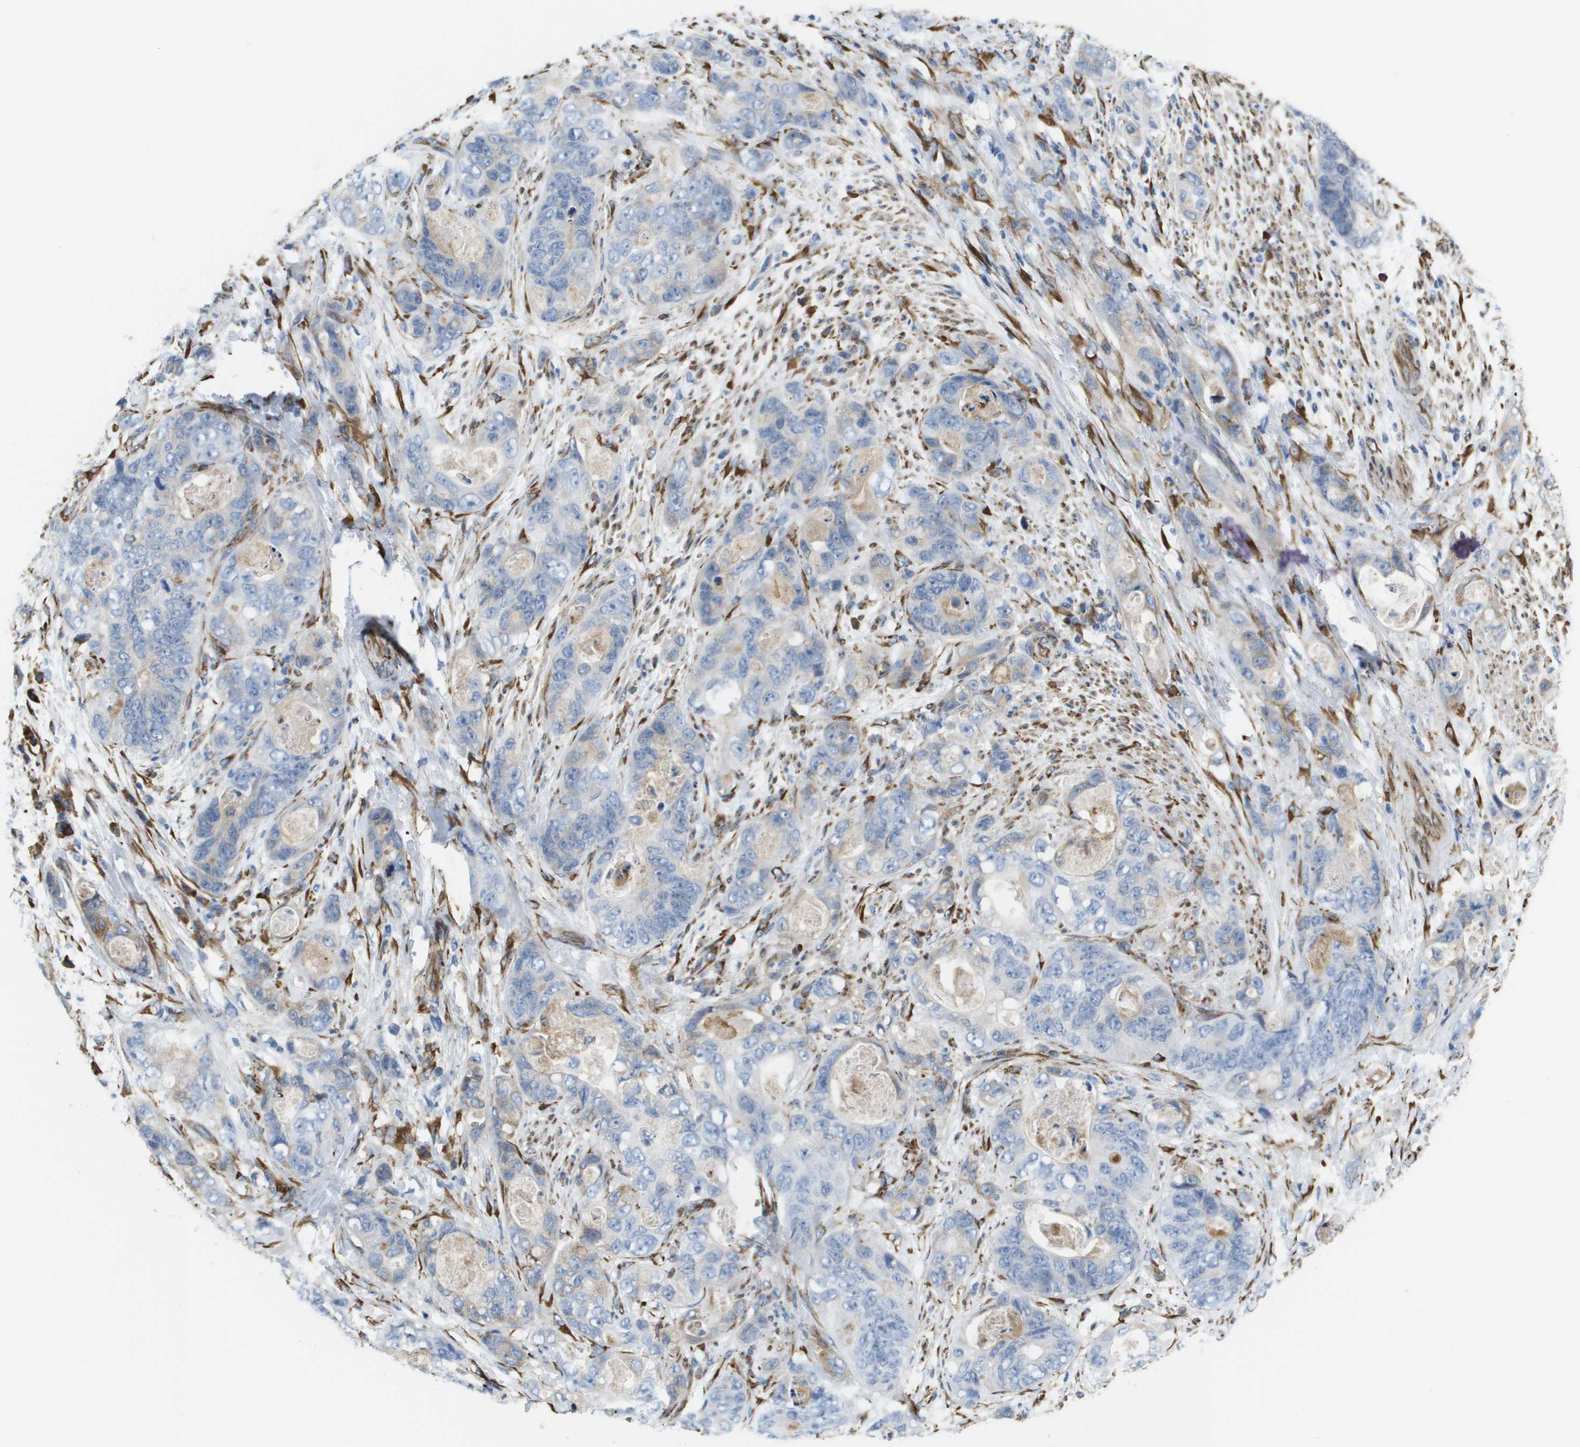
{"staining": {"intensity": "negative", "quantity": "none", "location": "none"}, "tissue": "stomach cancer", "cell_type": "Tumor cells", "image_type": "cancer", "snomed": [{"axis": "morphology", "description": "Adenocarcinoma, NOS"}, {"axis": "topography", "description": "Stomach"}], "caption": "A micrograph of human stomach cancer is negative for staining in tumor cells.", "gene": "ST3GAL2", "patient": {"sex": "female", "age": 89}}